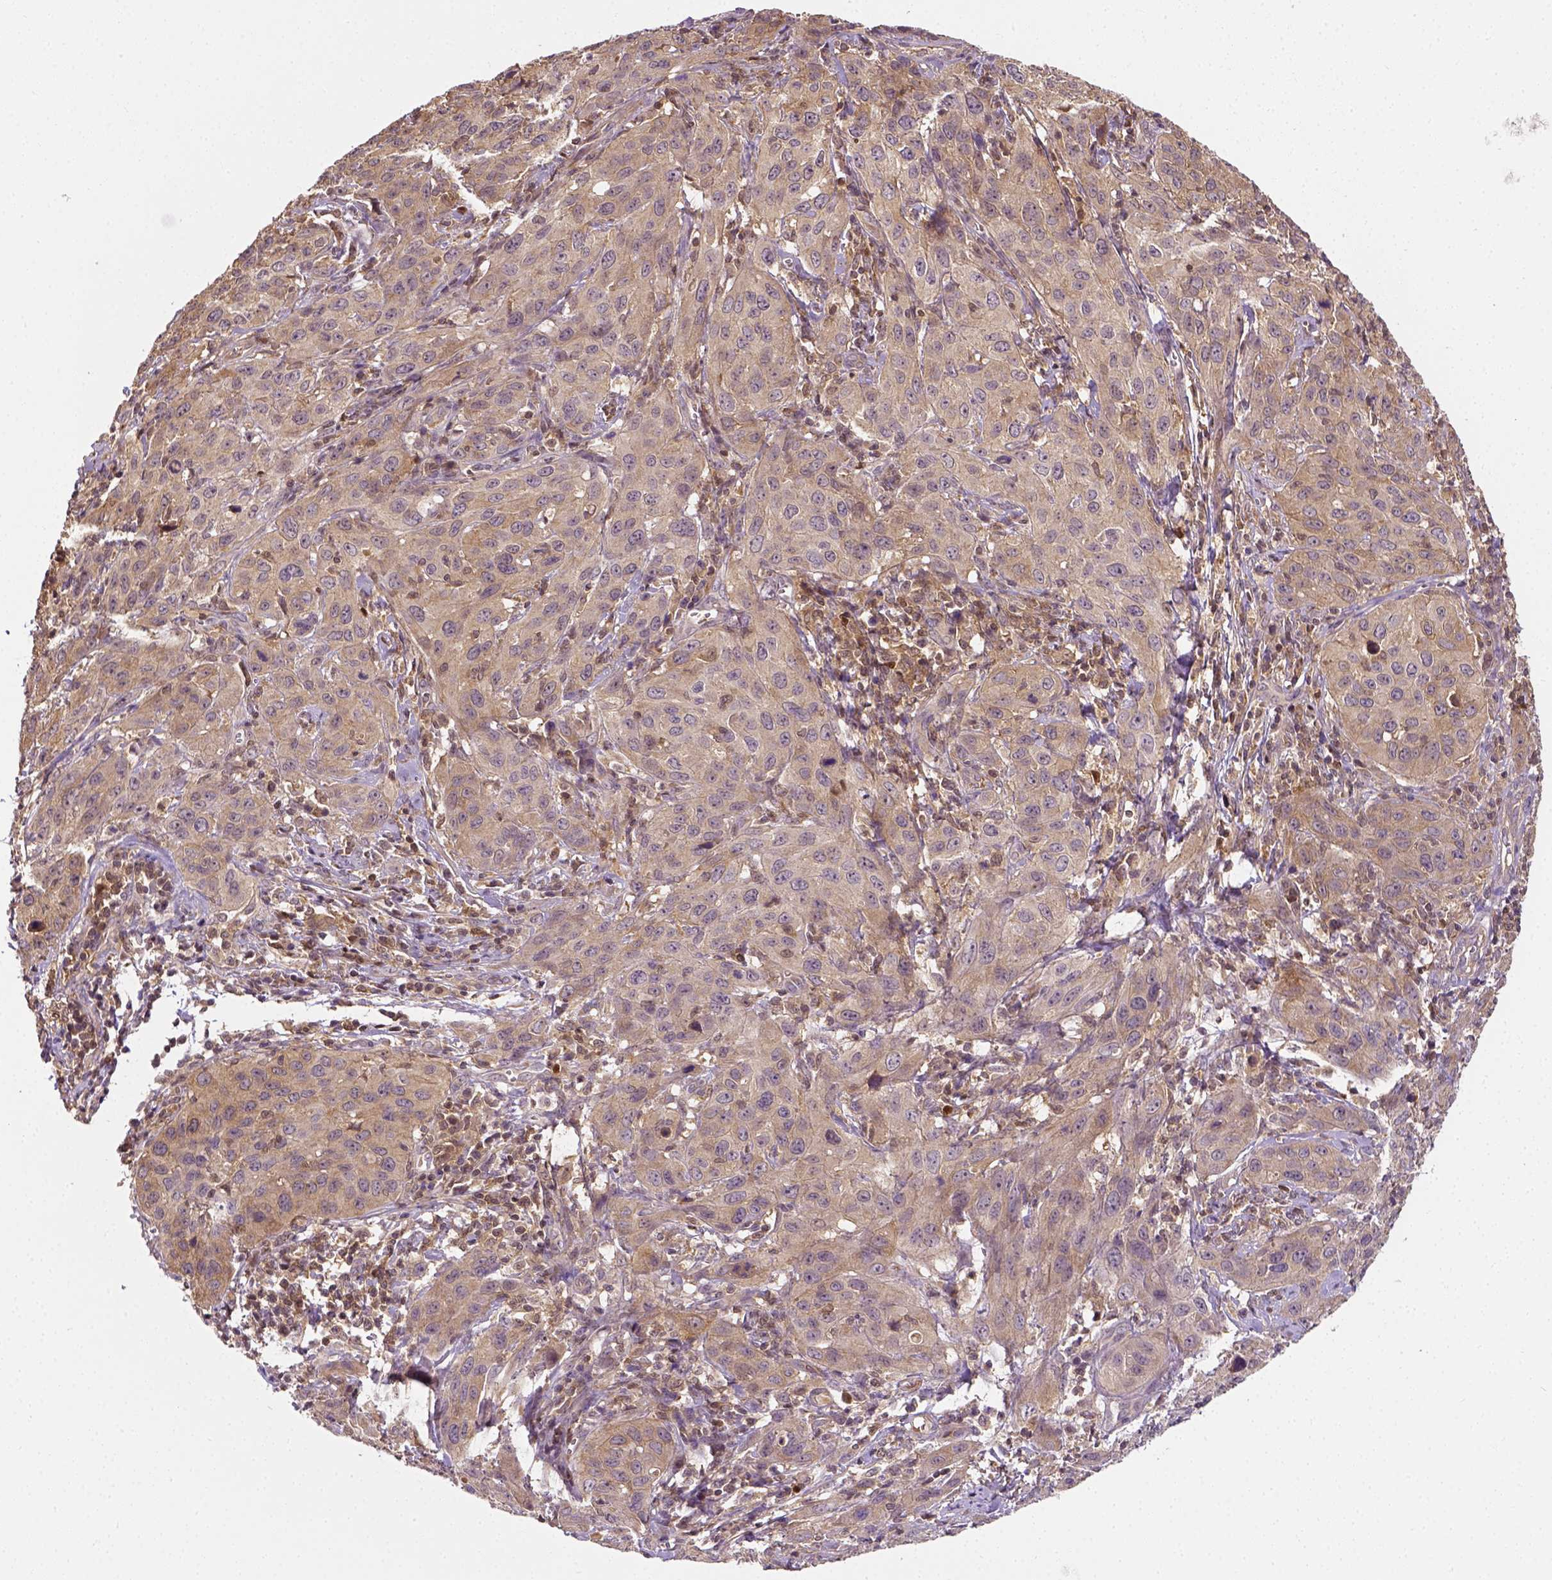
{"staining": {"intensity": "weak", "quantity": ">75%", "location": "cytoplasmic/membranous"}, "tissue": "cervical cancer", "cell_type": "Tumor cells", "image_type": "cancer", "snomed": [{"axis": "morphology", "description": "Normal tissue, NOS"}, {"axis": "morphology", "description": "Squamous cell carcinoma, NOS"}, {"axis": "topography", "description": "Cervix"}], "caption": "IHC (DAB (3,3'-diaminobenzidine)) staining of cervical cancer (squamous cell carcinoma) demonstrates weak cytoplasmic/membranous protein staining in about >75% of tumor cells. The staining is performed using DAB (3,3'-diaminobenzidine) brown chromogen to label protein expression. The nuclei are counter-stained blue using hematoxylin.", "gene": "MATK", "patient": {"sex": "female", "age": 51}}